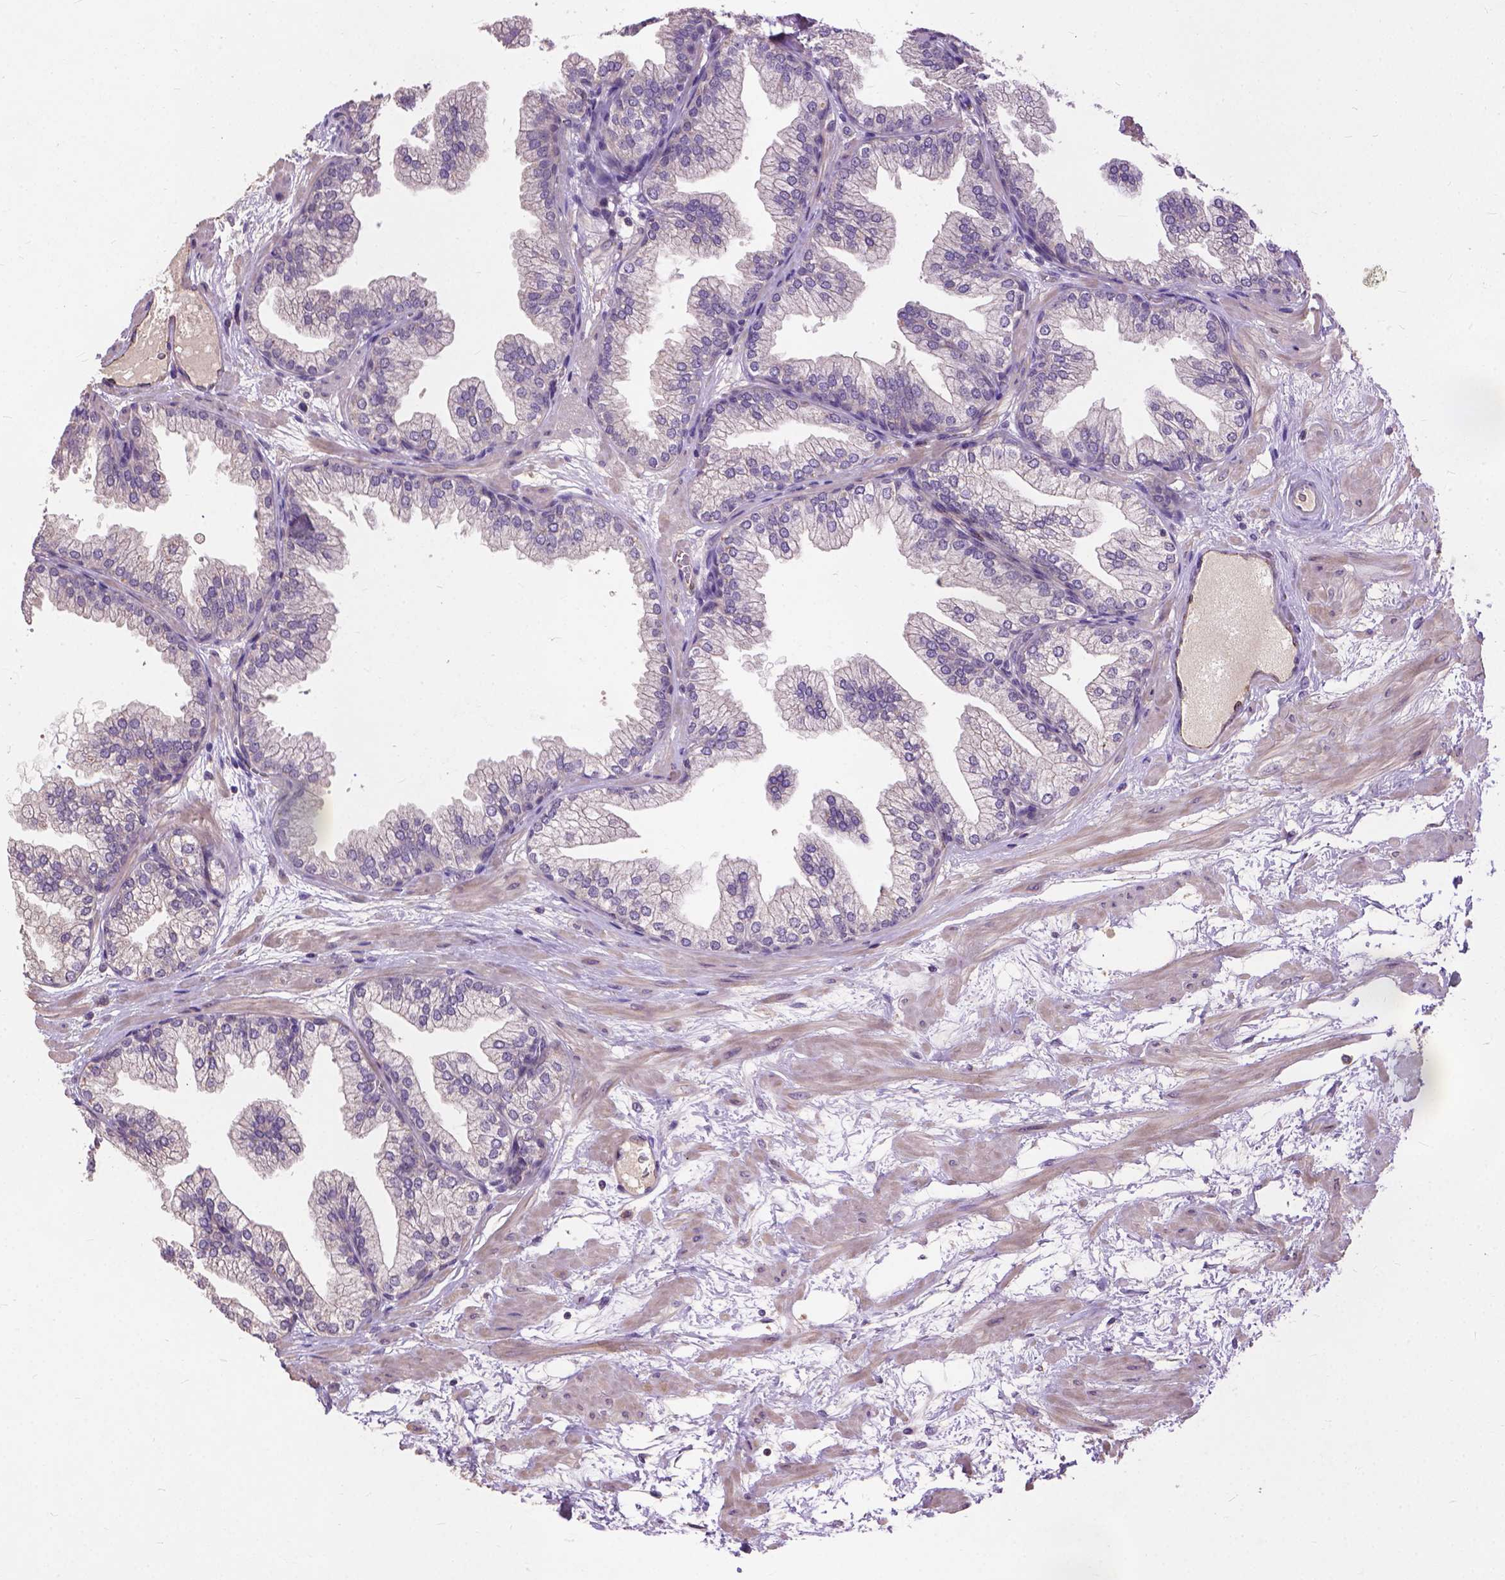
{"staining": {"intensity": "negative", "quantity": "none", "location": "none"}, "tissue": "prostate", "cell_type": "Glandular cells", "image_type": "normal", "snomed": [{"axis": "morphology", "description": "Normal tissue, NOS"}, {"axis": "topography", "description": "Prostate"}], "caption": "High magnification brightfield microscopy of unremarkable prostate stained with DAB (brown) and counterstained with hematoxylin (blue): glandular cells show no significant staining.", "gene": "ZNF337", "patient": {"sex": "male", "age": 37}}